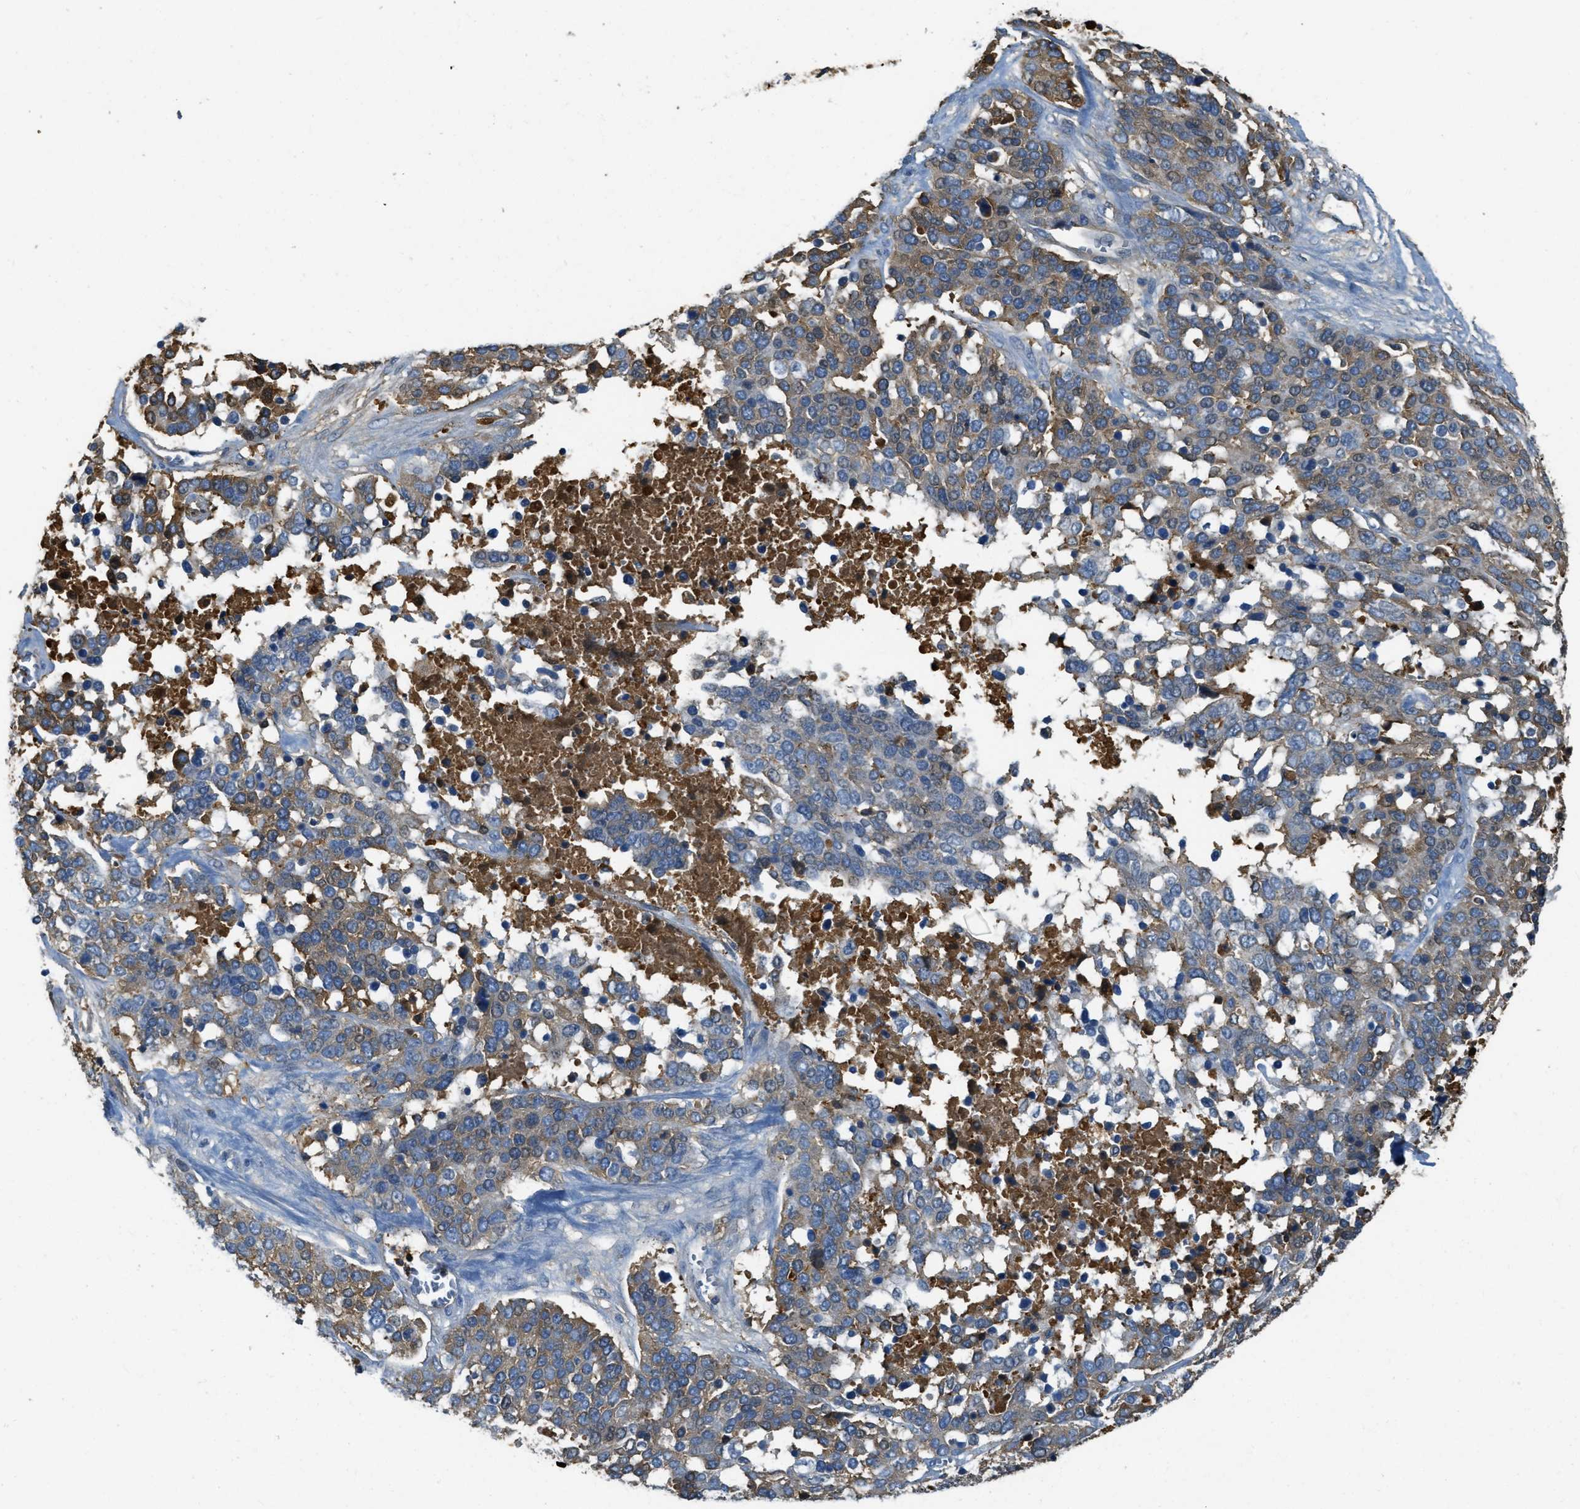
{"staining": {"intensity": "moderate", "quantity": ">75%", "location": "cytoplasmic/membranous"}, "tissue": "ovarian cancer", "cell_type": "Tumor cells", "image_type": "cancer", "snomed": [{"axis": "morphology", "description": "Cystadenocarcinoma, serous, NOS"}, {"axis": "topography", "description": "Ovary"}], "caption": "DAB immunohistochemical staining of ovarian cancer (serous cystadenocarcinoma) shows moderate cytoplasmic/membranous protein expression in approximately >75% of tumor cells. The staining is performed using DAB (3,3'-diaminobenzidine) brown chromogen to label protein expression. The nuclei are counter-stained blue using hematoxylin.", "gene": "PRTN3", "patient": {"sex": "female", "age": 44}}